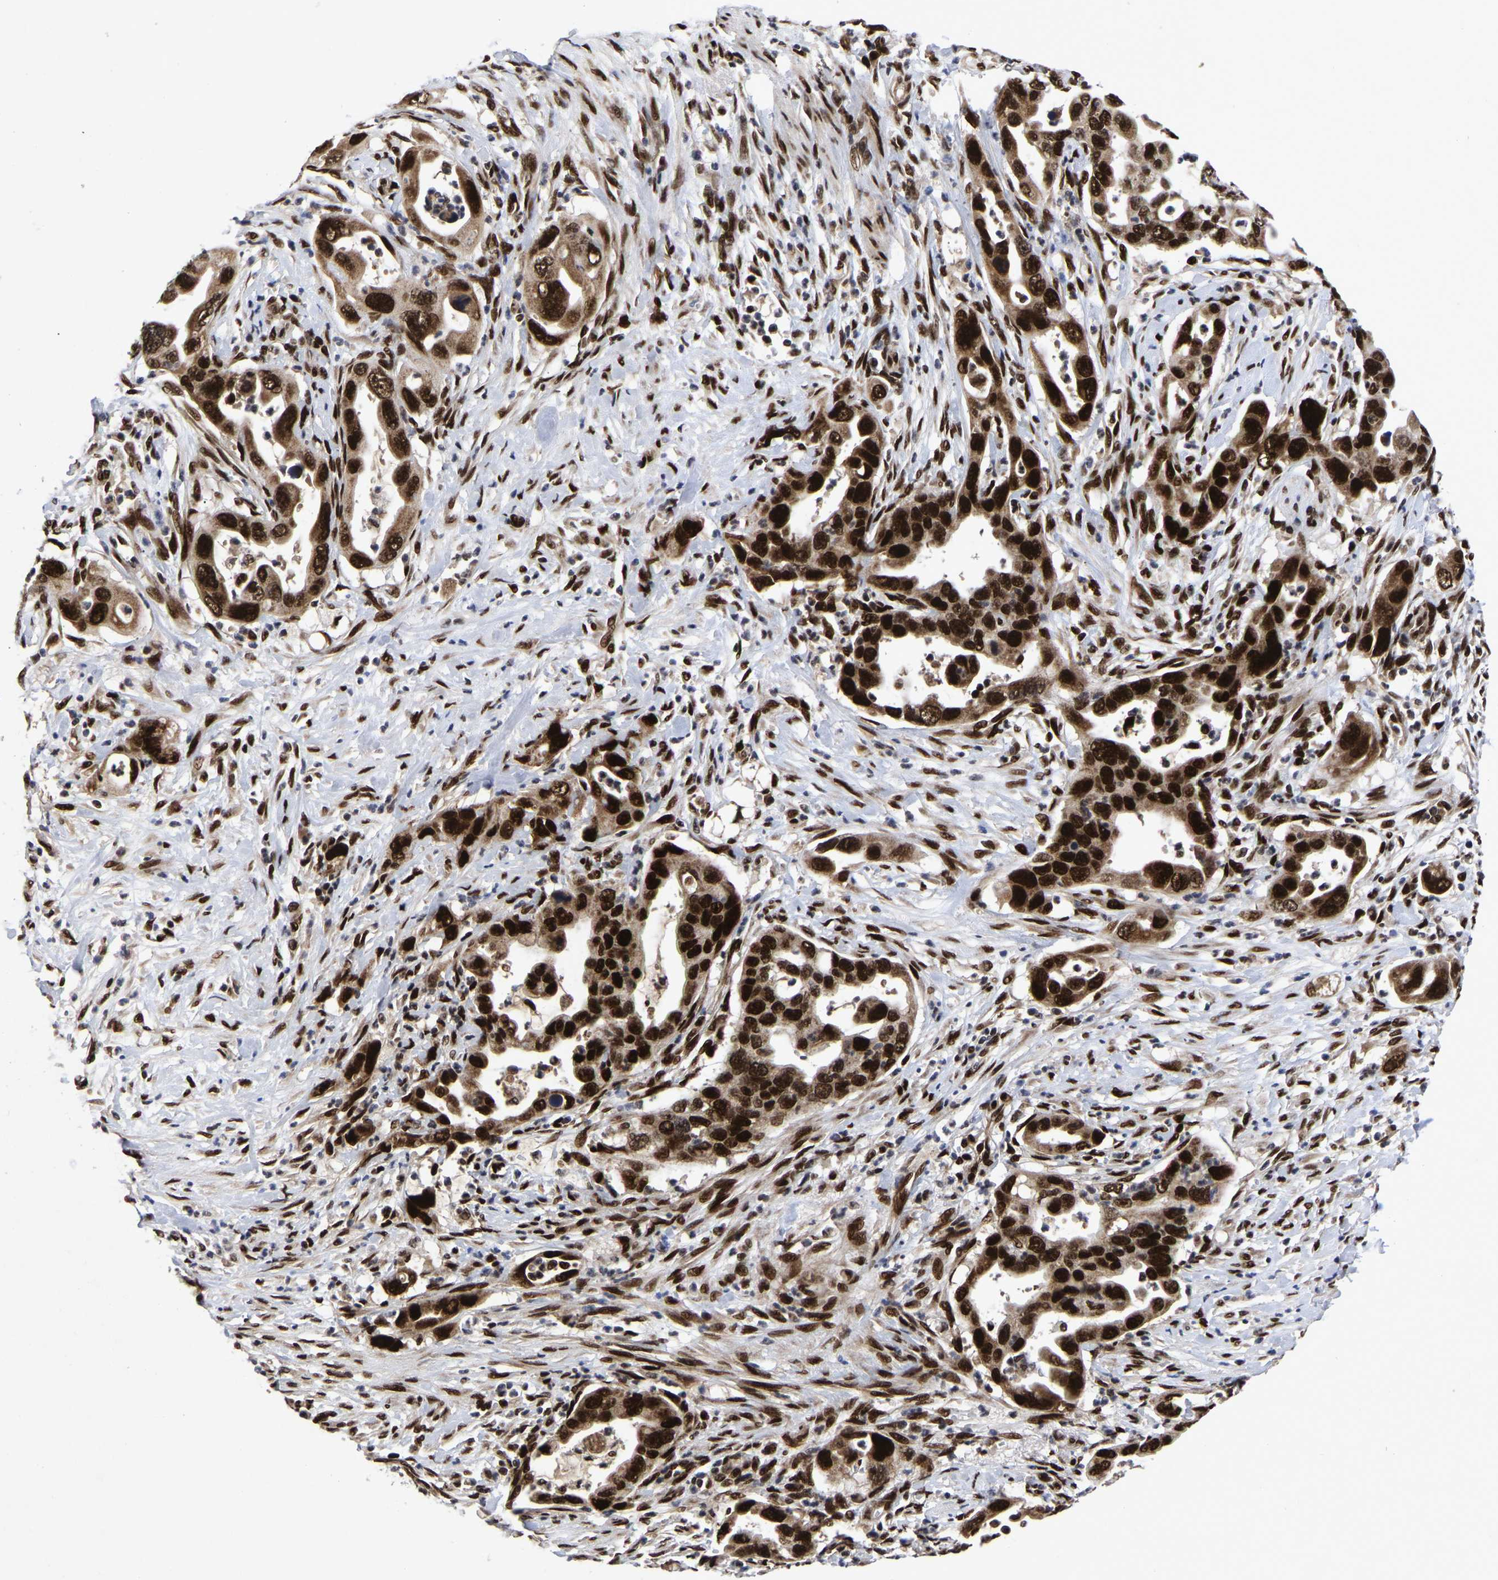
{"staining": {"intensity": "strong", "quantity": ">75%", "location": "cytoplasmic/membranous,nuclear"}, "tissue": "pancreatic cancer", "cell_type": "Tumor cells", "image_type": "cancer", "snomed": [{"axis": "morphology", "description": "Adenocarcinoma, NOS"}, {"axis": "topography", "description": "Pancreas"}], "caption": "Immunohistochemistry photomicrograph of neoplastic tissue: adenocarcinoma (pancreatic) stained using immunohistochemistry shows high levels of strong protein expression localized specifically in the cytoplasmic/membranous and nuclear of tumor cells, appearing as a cytoplasmic/membranous and nuclear brown color.", "gene": "JUNB", "patient": {"sex": "female", "age": 70}}